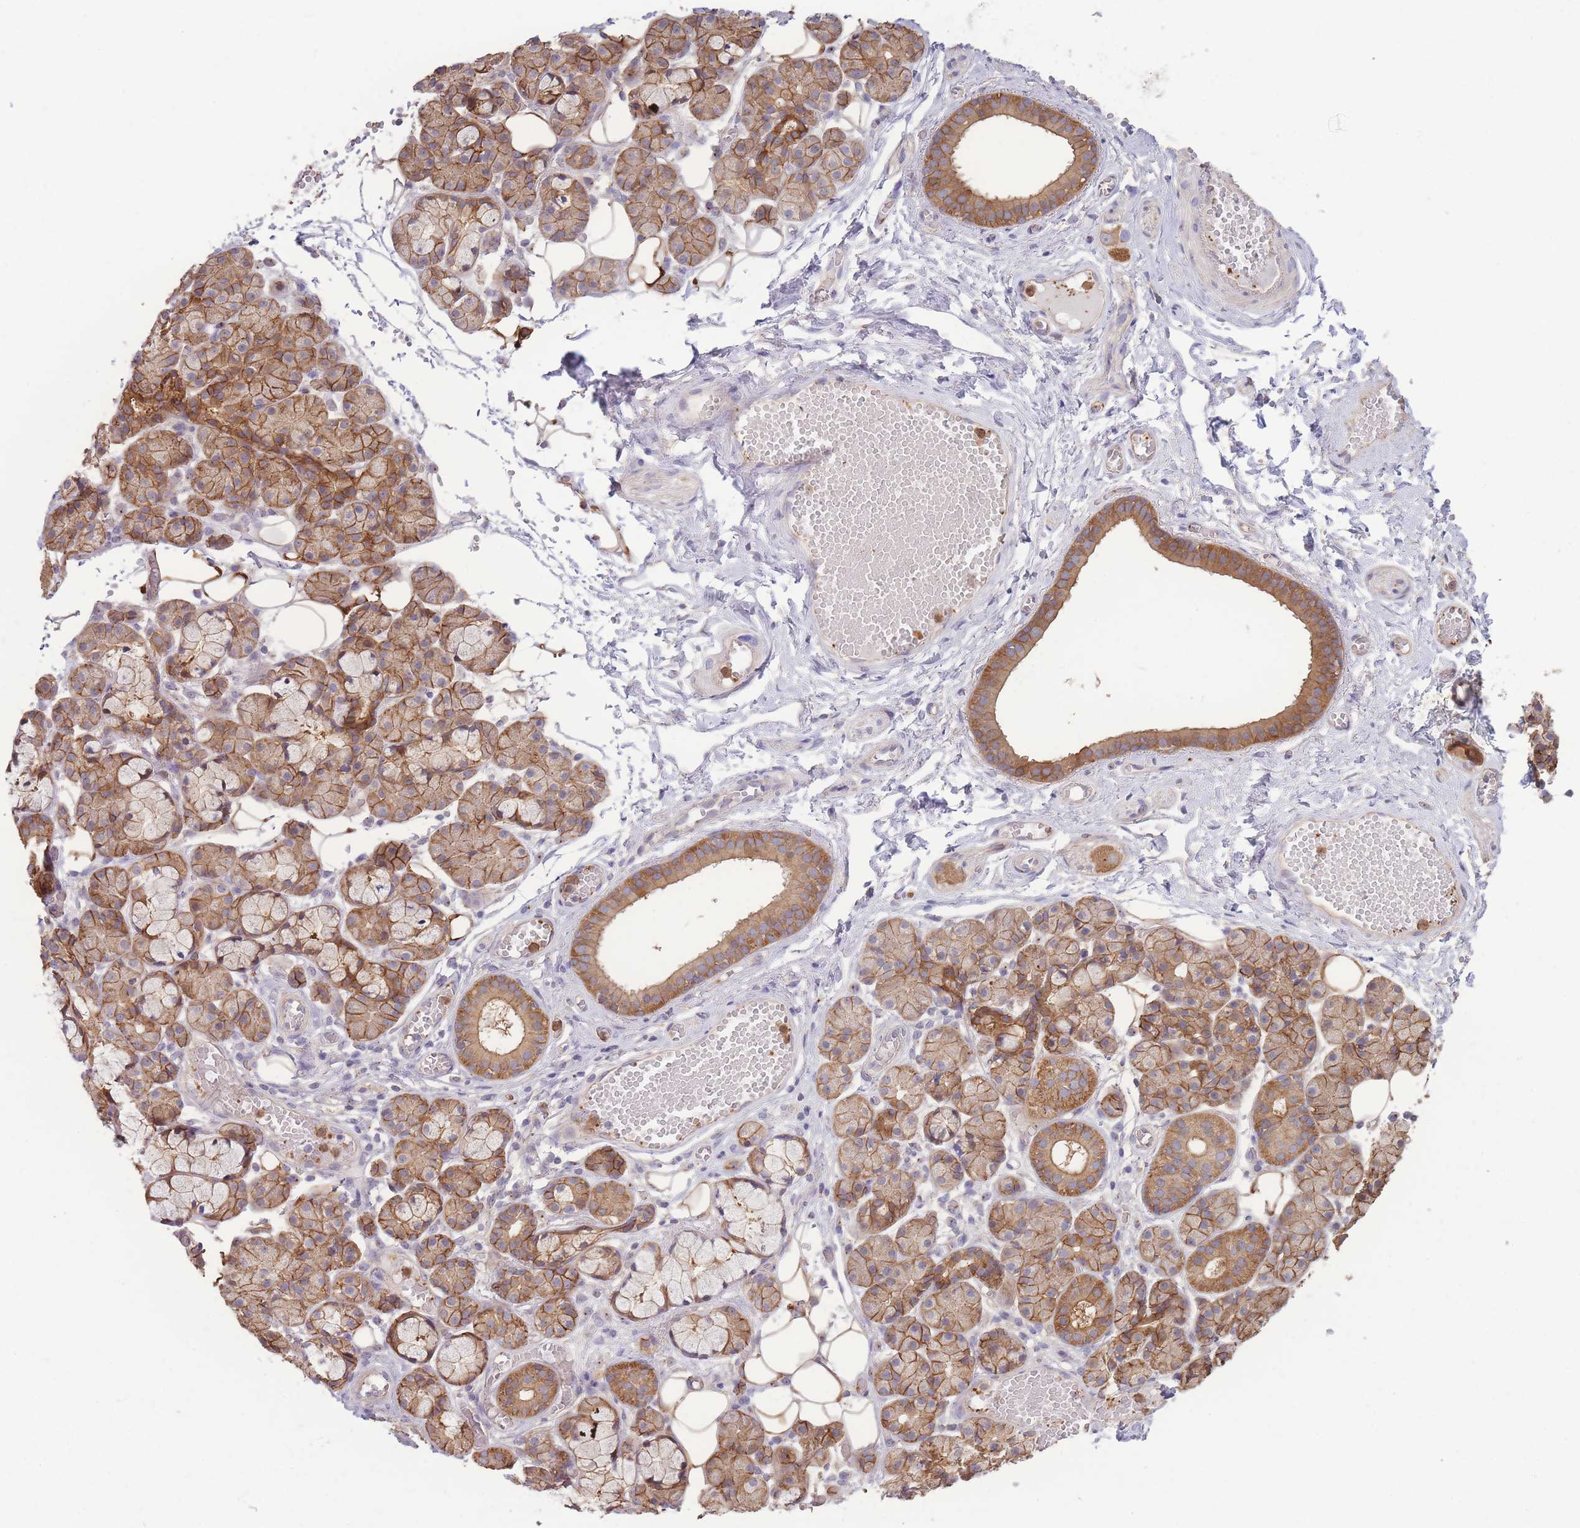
{"staining": {"intensity": "moderate", "quantity": ">75%", "location": "cytoplasmic/membranous"}, "tissue": "salivary gland", "cell_type": "Glandular cells", "image_type": "normal", "snomed": [{"axis": "morphology", "description": "Normal tissue, NOS"}, {"axis": "topography", "description": "Salivary gland"}], "caption": "The histopathology image reveals immunohistochemical staining of benign salivary gland. There is moderate cytoplasmic/membranous expression is appreciated in about >75% of glandular cells. Using DAB (brown) and hematoxylin (blue) stains, captured at high magnification using brightfield microscopy.", "gene": "STEAP3", "patient": {"sex": "male", "age": 63}}